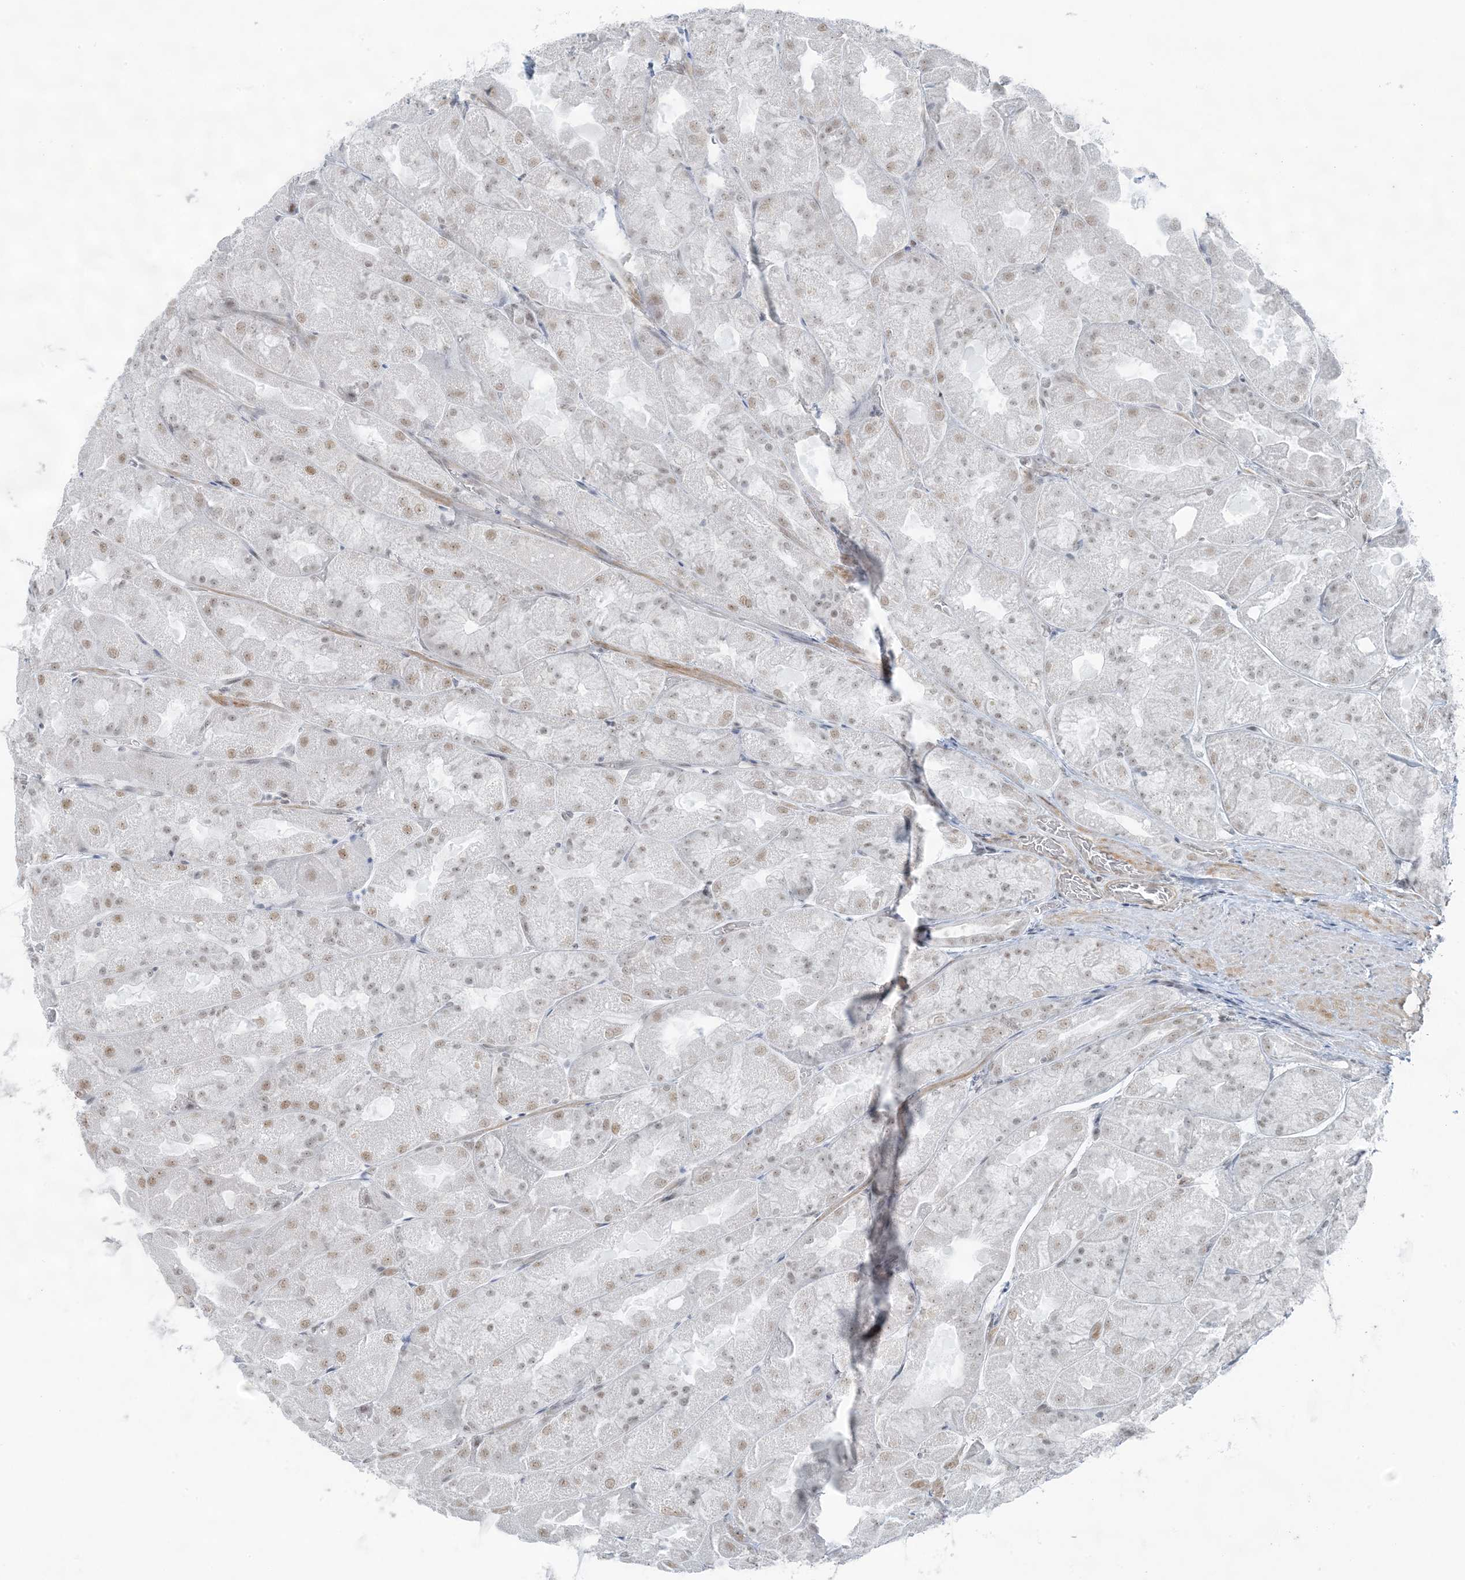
{"staining": {"intensity": "moderate", "quantity": "25%-75%", "location": "nuclear"}, "tissue": "stomach", "cell_type": "Glandular cells", "image_type": "normal", "snomed": [{"axis": "morphology", "description": "Normal tissue, NOS"}, {"axis": "topography", "description": "Stomach"}], "caption": "Glandular cells show medium levels of moderate nuclear staining in approximately 25%-75% of cells in unremarkable human stomach. (Stains: DAB in brown, nuclei in blue, Microscopy: brightfield microscopy at high magnification).", "gene": "ZNF787", "patient": {"sex": "female", "age": 61}}